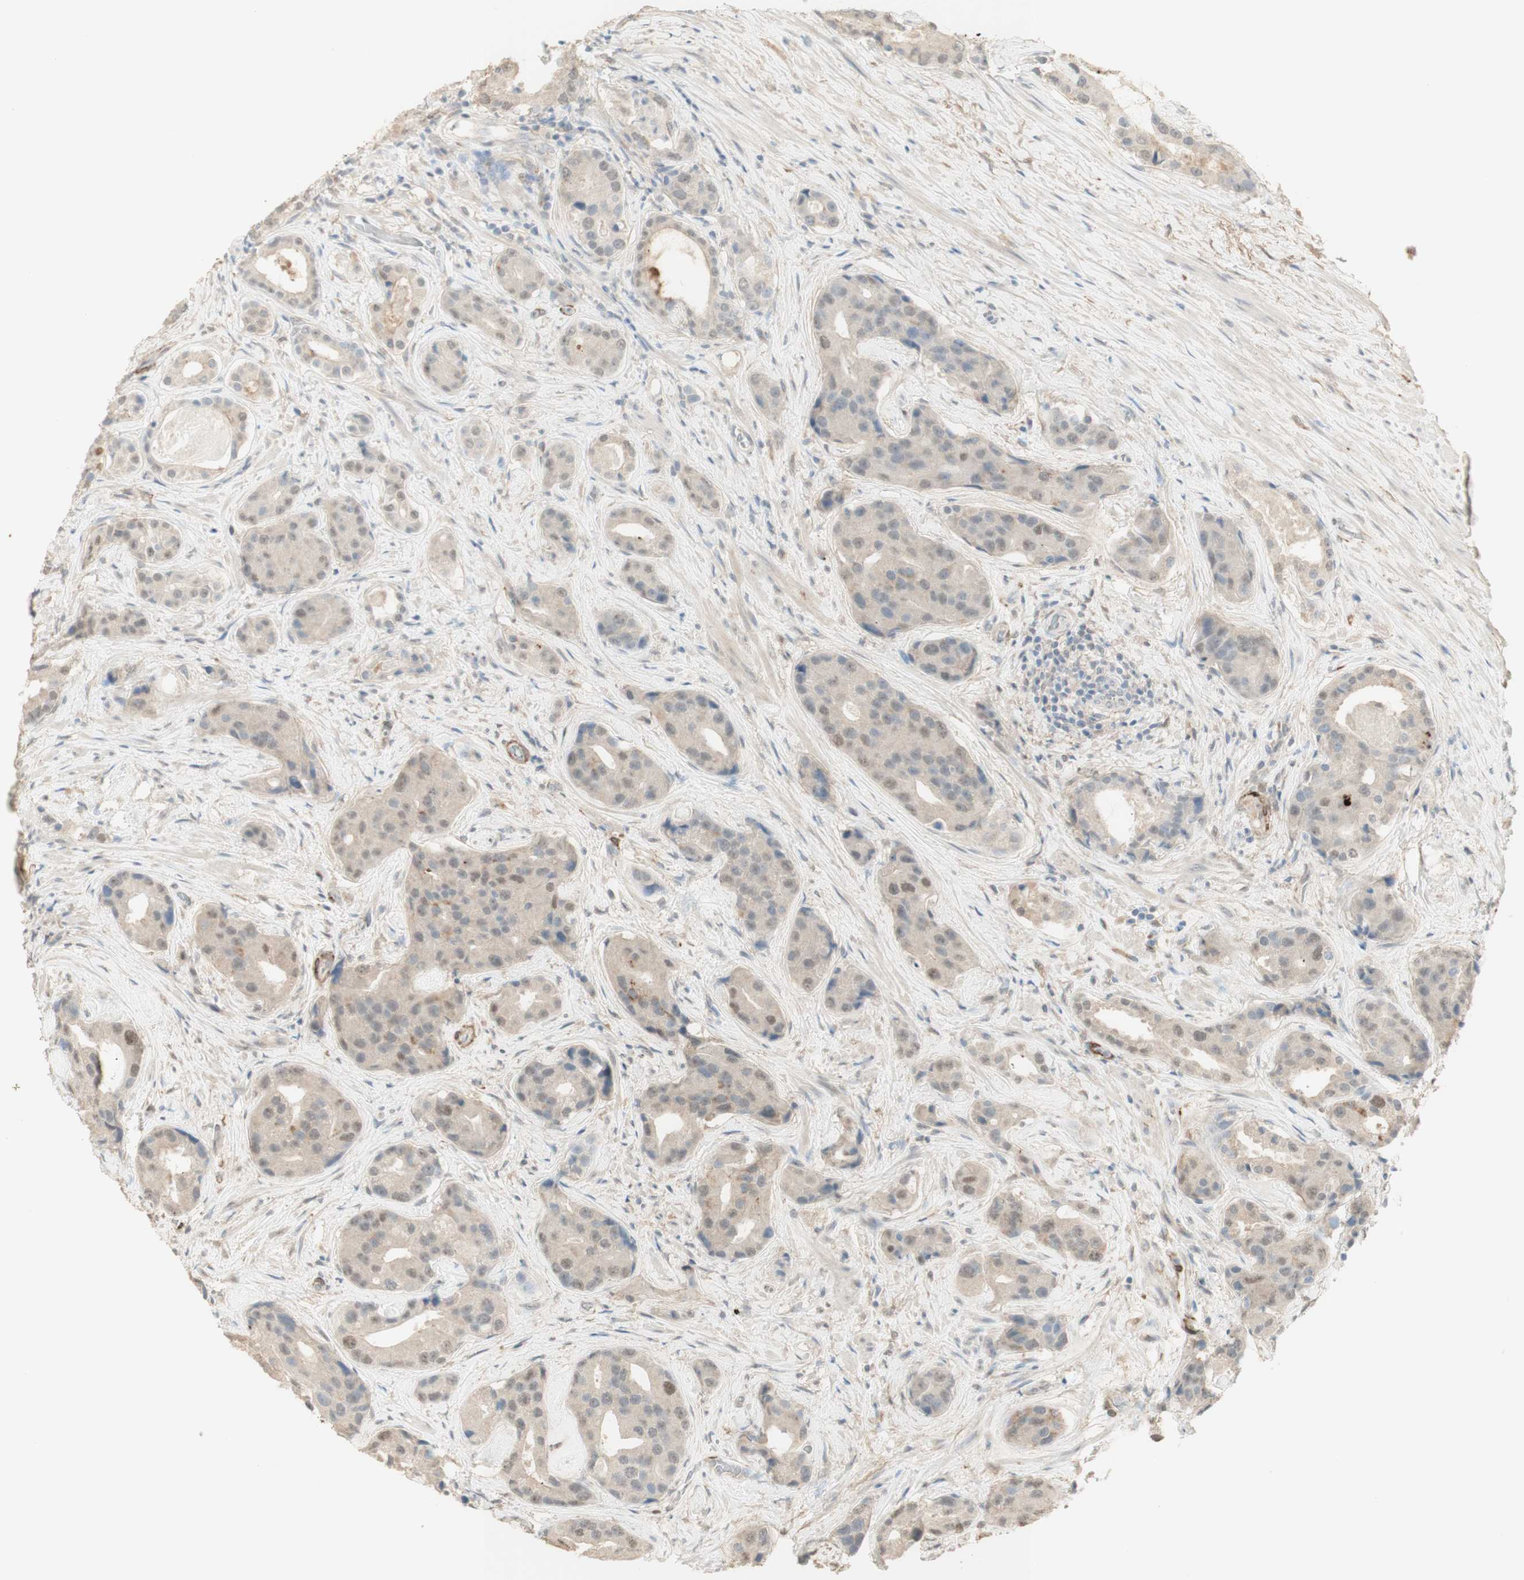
{"staining": {"intensity": "moderate", "quantity": "<25%", "location": "nuclear"}, "tissue": "prostate cancer", "cell_type": "Tumor cells", "image_type": "cancer", "snomed": [{"axis": "morphology", "description": "Adenocarcinoma, High grade"}, {"axis": "topography", "description": "Prostate"}], "caption": "About <25% of tumor cells in human prostate adenocarcinoma (high-grade) exhibit moderate nuclear protein positivity as visualized by brown immunohistochemical staining.", "gene": "MUC3A", "patient": {"sex": "male", "age": 71}}